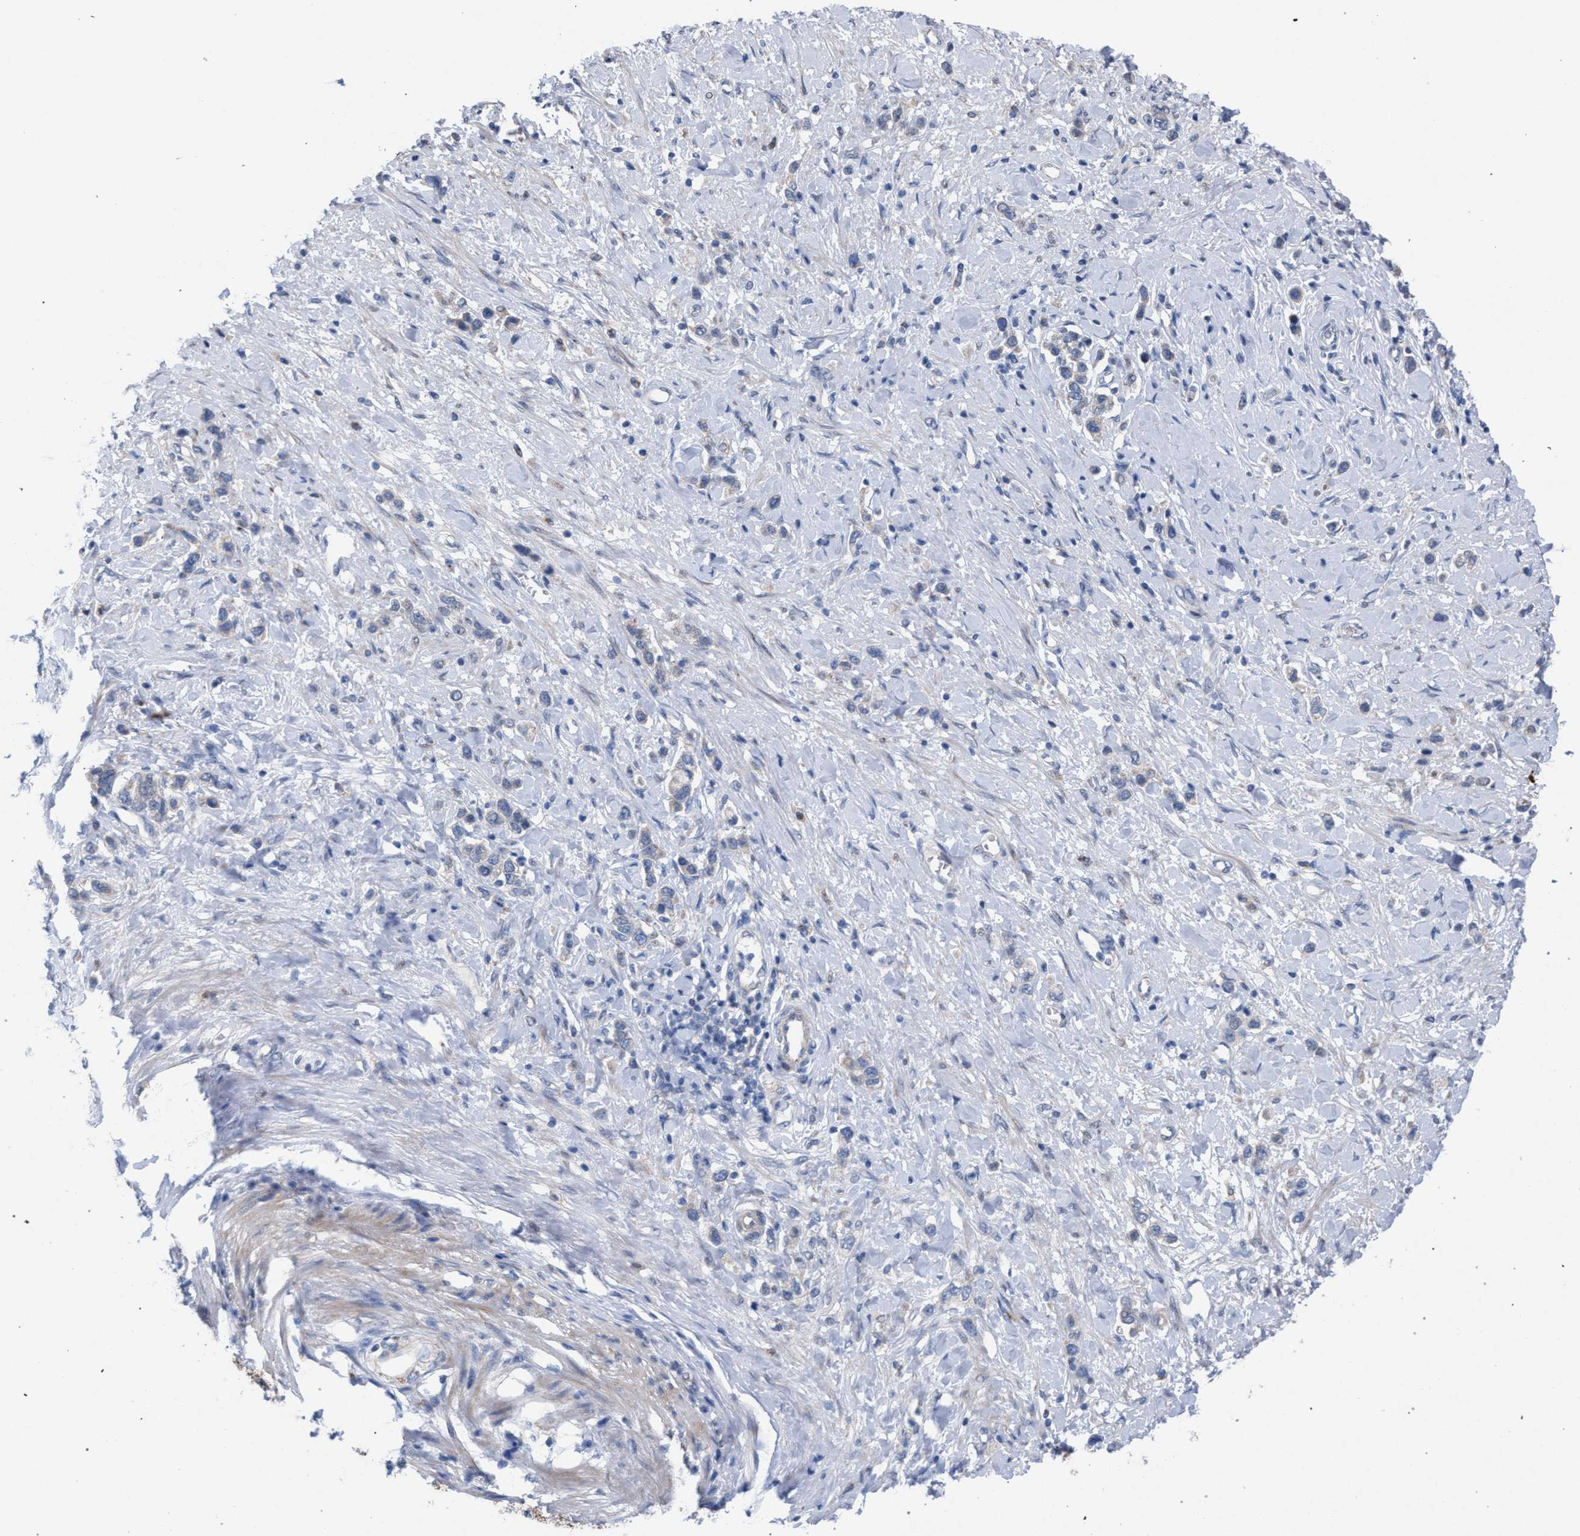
{"staining": {"intensity": "negative", "quantity": "none", "location": "none"}, "tissue": "stomach cancer", "cell_type": "Tumor cells", "image_type": "cancer", "snomed": [{"axis": "morphology", "description": "Adenocarcinoma, NOS"}, {"axis": "topography", "description": "Stomach"}], "caption": "Immunohistochemical staining of stomach adenocarcinoma displays no significant expression in tumor cells. (DAB (3,3'-diaminobenzidine) immunohistochemistry (IHC) visualized using brightfield microscopy, high magnification).", "gene": "RNF135", "patient": {"sex": "female", "age": 65}}